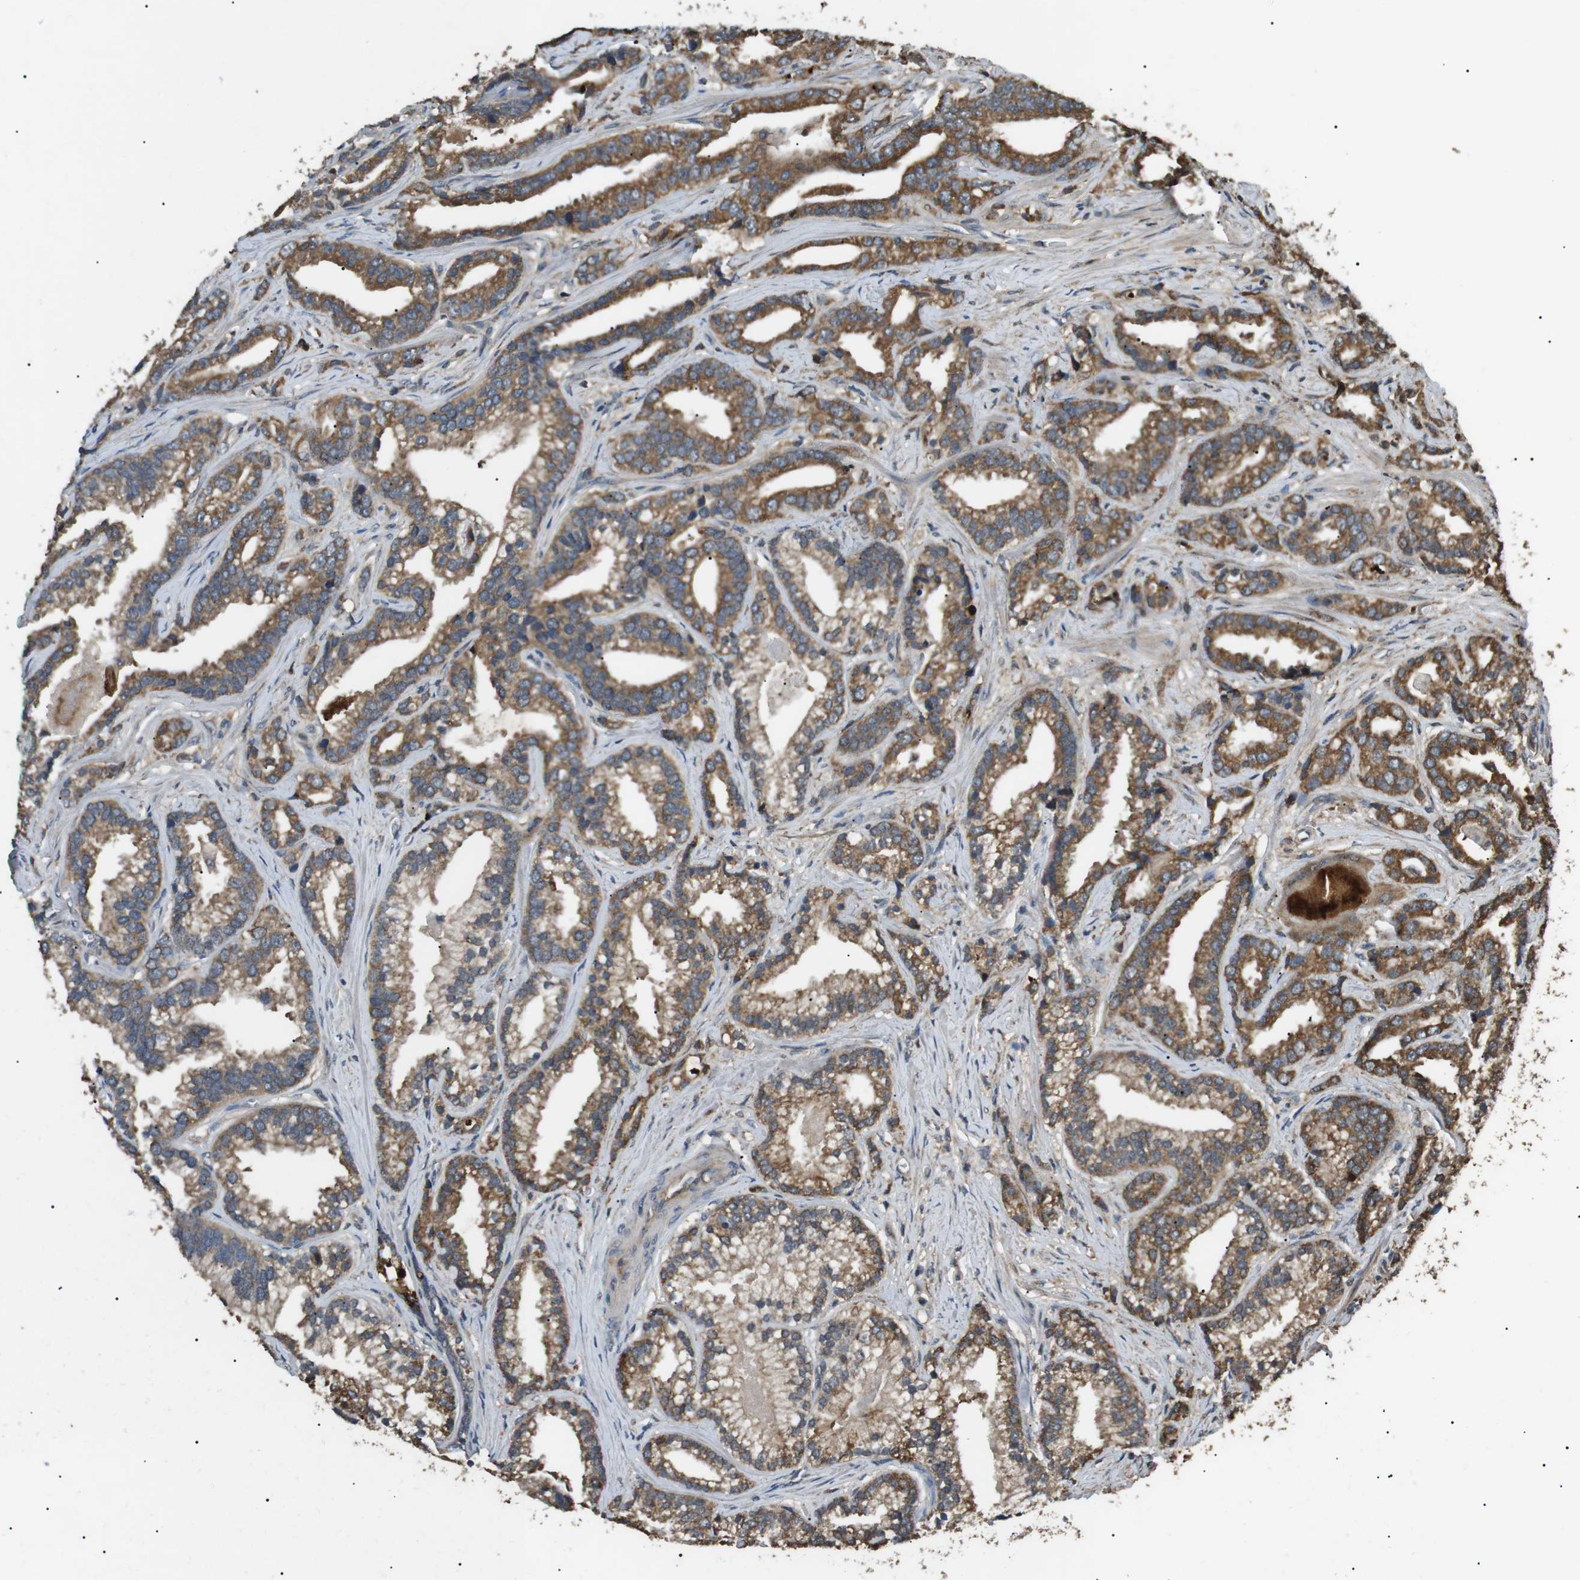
{"staining": {"intensity": "moderate", "quantity": ">75%", "location": "cytoplasmic/membranous"}, "tissue": "prostate cancer", "cell_type": "Tumor cells", "image_type": "cancer", "snomed": [{"axis": "morphology", "description": "Adenocarcinoma, Low grade"}, {"axis": "topography", "description": "Prostate"}], "caption": "This image displays adenocarcinoma (low-grade) (prostate) stained with IHC to label a protein in brown. The cytoplasmic/membranous of tumor cells show moderate positivity for the protein. Nuclei are counter-stained blue.", "gene": "TBC1D15", "patient": {"sex": "male", "age": 59}}